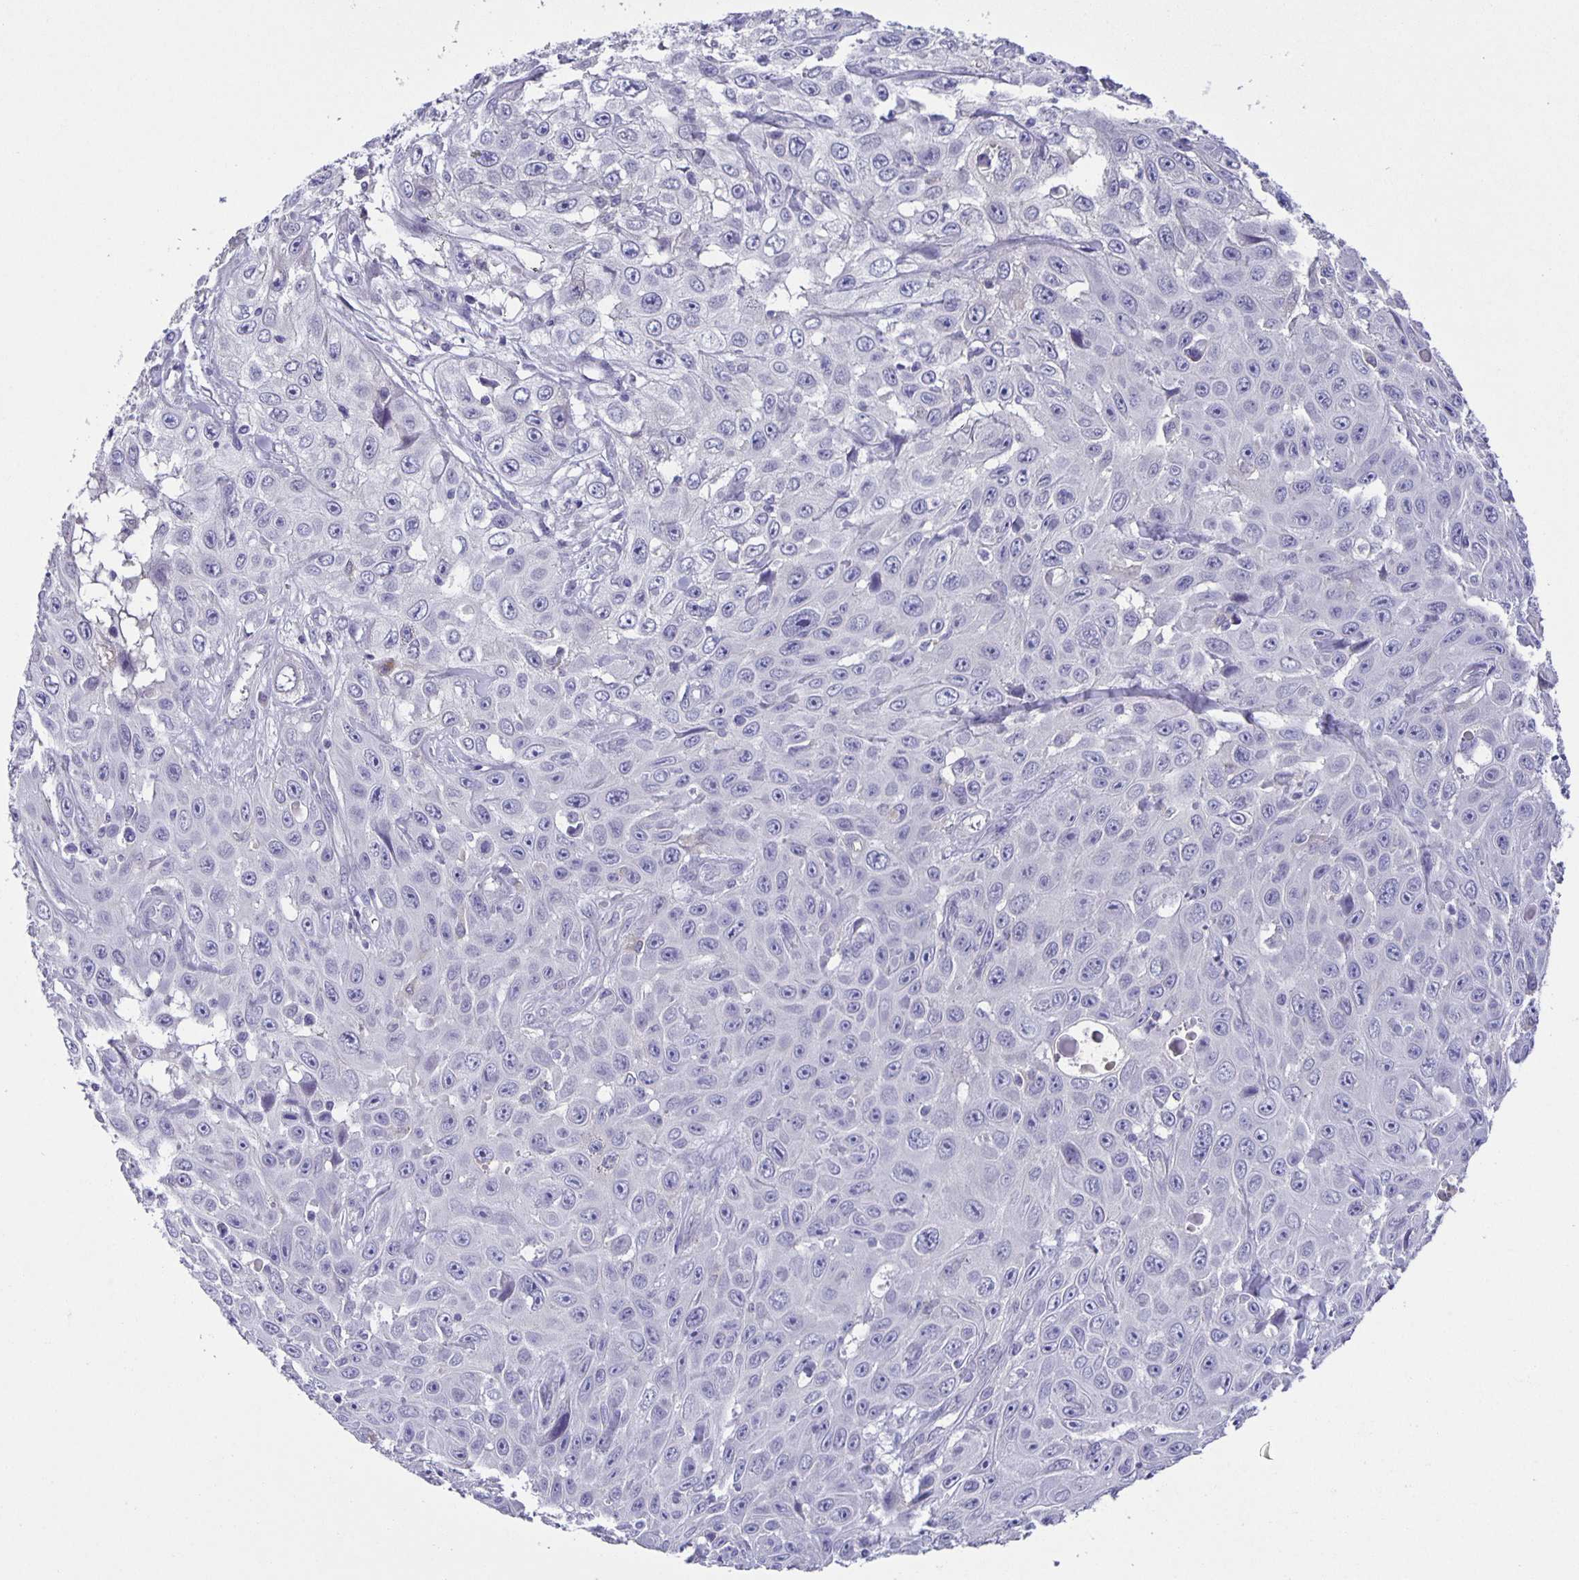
{"staining": {"intensity": "negative", "quantity": "none", "location": "none"}, "tissue": "skin cancer", "cell_type": "Tumor cells", "image_type": "cancer", "snomed": [{"axis": "morphology", "description": "Squamous cell carcinoma, NOS"}, {"axis": "topography", "description": "Skin"}], "caption": "An image of skin cancer (squamous cell carcinoma) stained for a protein displays no brown staining in tumor cells.", "gene": "PTPN3", "patient": {"sex": "male", "age": 82}}